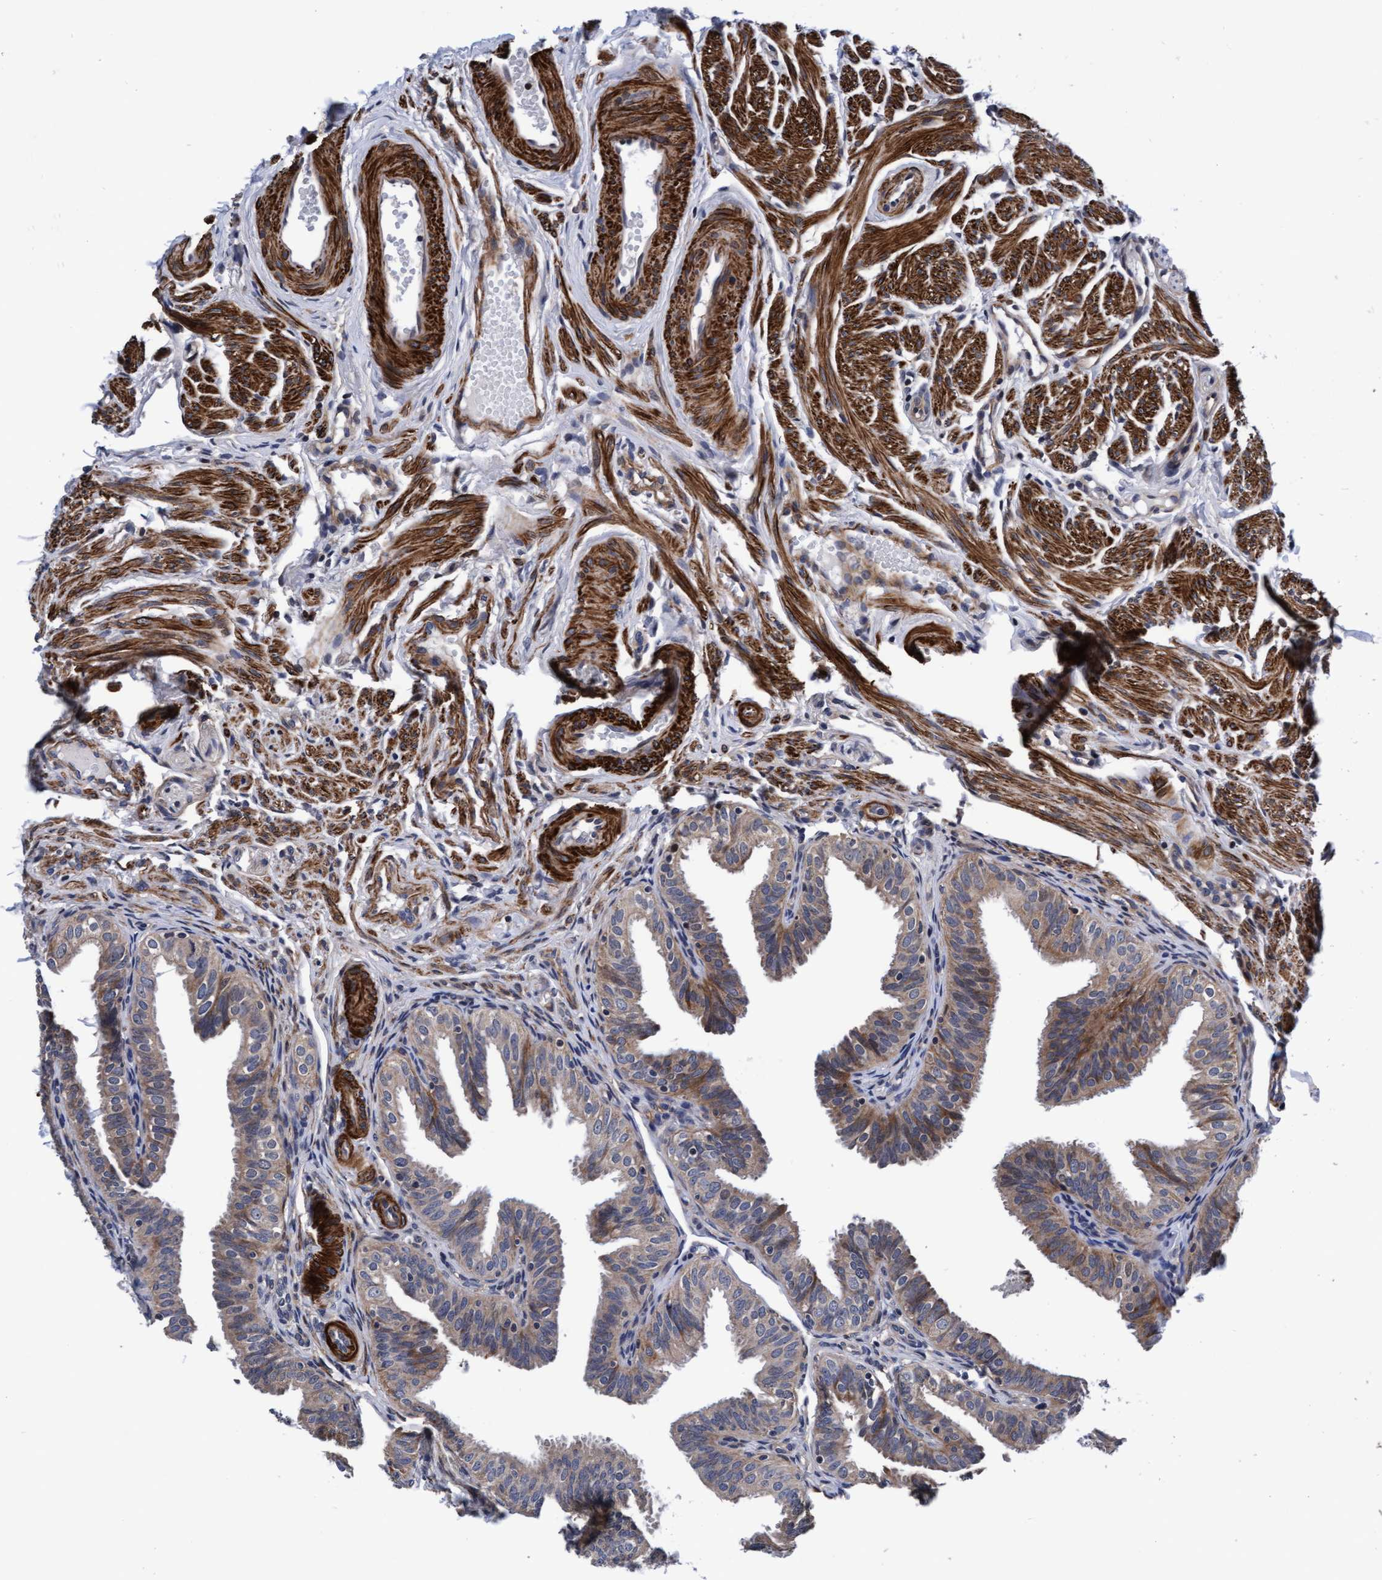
{"staining": {"intensity": "moderate", "quantity": "25%-75%", "location": "cytoplasmic/membranous"}, "tissue": "fallopian tube", "cell_type": "Glandular cells", "image_type": "normal", "snomed": [{"axis": "morphology", "description": "Normal tissue, NOS"}, {"axis": "topography", "description": "Fallopian tube"}], "caption": "Brown immunohistochemical staining in normal fallopian tube shows moderate cytoplasmic/membranous expression in about 25%-75% of glandular cells. (DAB = brown stain, brightfield microscopy at high magnification).", "gene": "EFCAB13", "patient": {"sex": "female", "age": 35}}